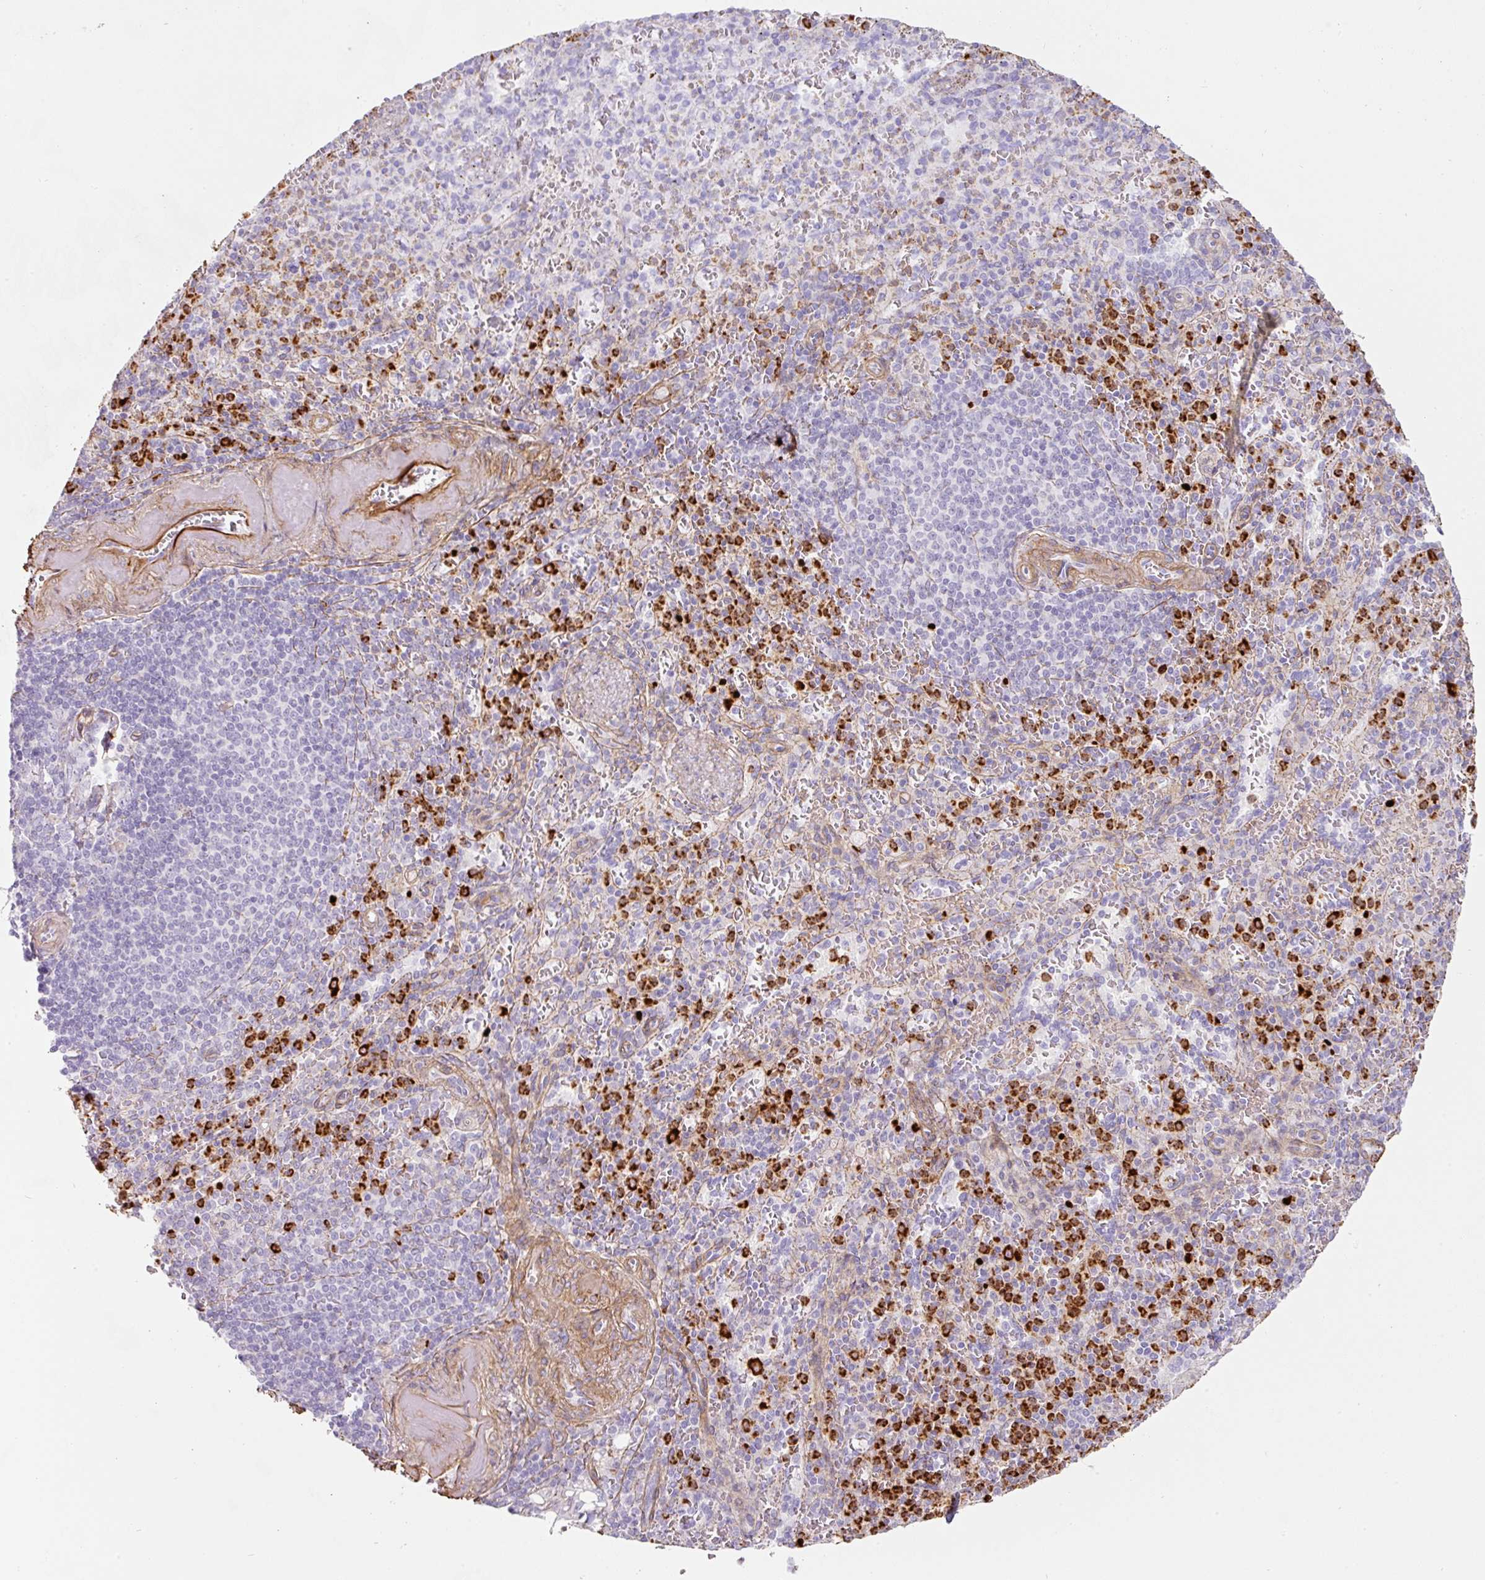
{"staining": {"intensity": "strong", "quantity": "<25%", "location": "cytoplasmic/membranous"}, "tissue": "spleen", "cell_type": "Cells in red pulp", "image_type": "normal", "snomed": [{"axis": "morphology", "description": "Normal tissue, NOS"}, {"axis": "topography", "description": "Spleen"}], "caption": "This photomicrograph reveals immunohistochemistry (IHC) staining of unremarkable spleen, with medium strong cytoplasmic/membranous positivity in approximately <25% of cells in red pulp.", "gene": "LOXL4", "patient": {"sex": "female", "age": 74}}